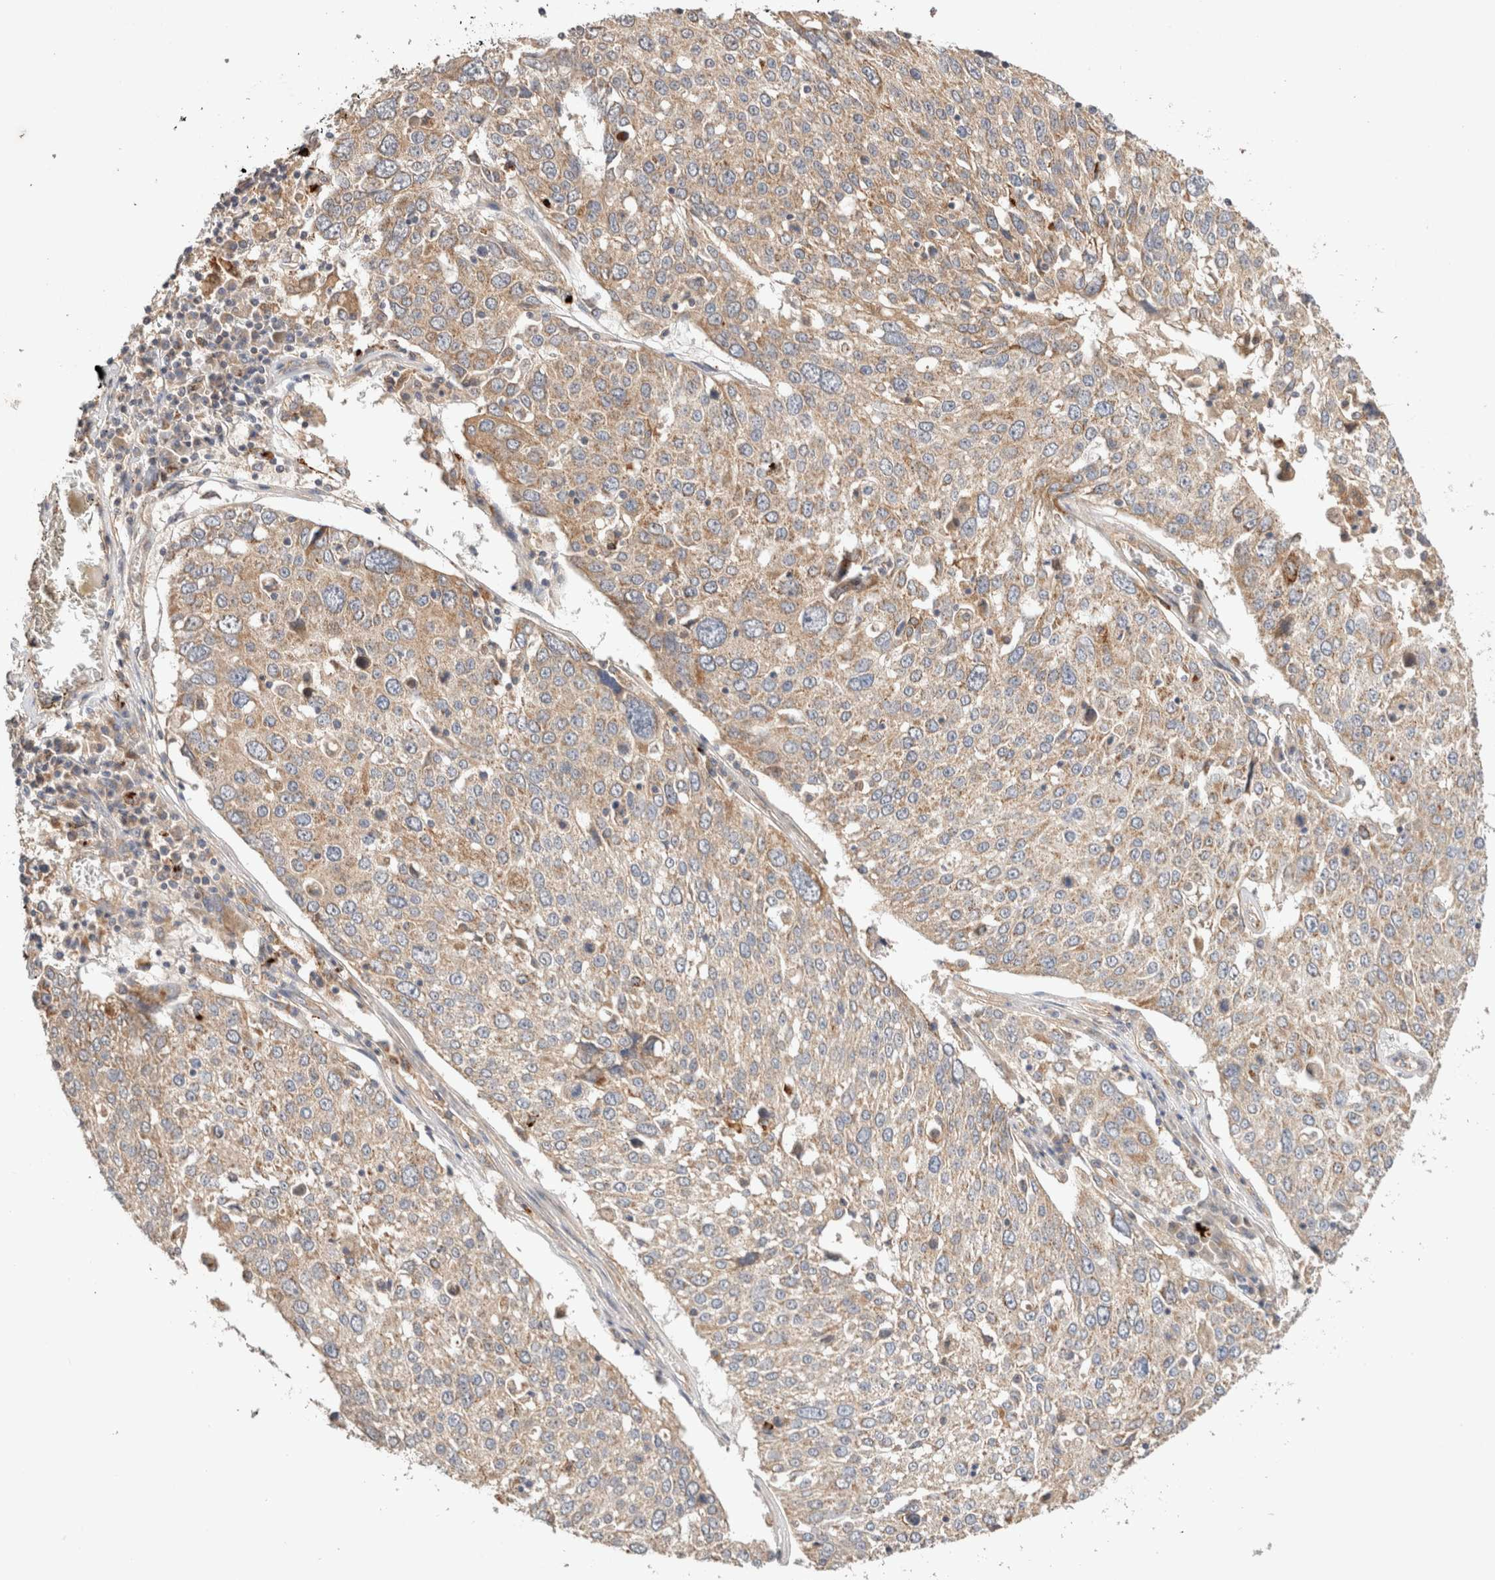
{"staining": {"intensity": "weak", "quantity": ">75%", "location": "cytoplasmic/membranous"}, "tissue": "lung cancer", "cell_type": "Tumor cells", "image_type": "cancer", "snomed": [{"axis": "morphology", "description": "Squamous cell carcinoma, NOS"}, {"axis": "topography", "description": "Lung"}], "caption": "DAB immunohistochemical staining of lung cancer reveals weak cytoplasmic/membranous protein positivity in about >75% of tumor cells.", "gene": "B3GNTL1", "patient": {"sex": "male", "age": 65}}